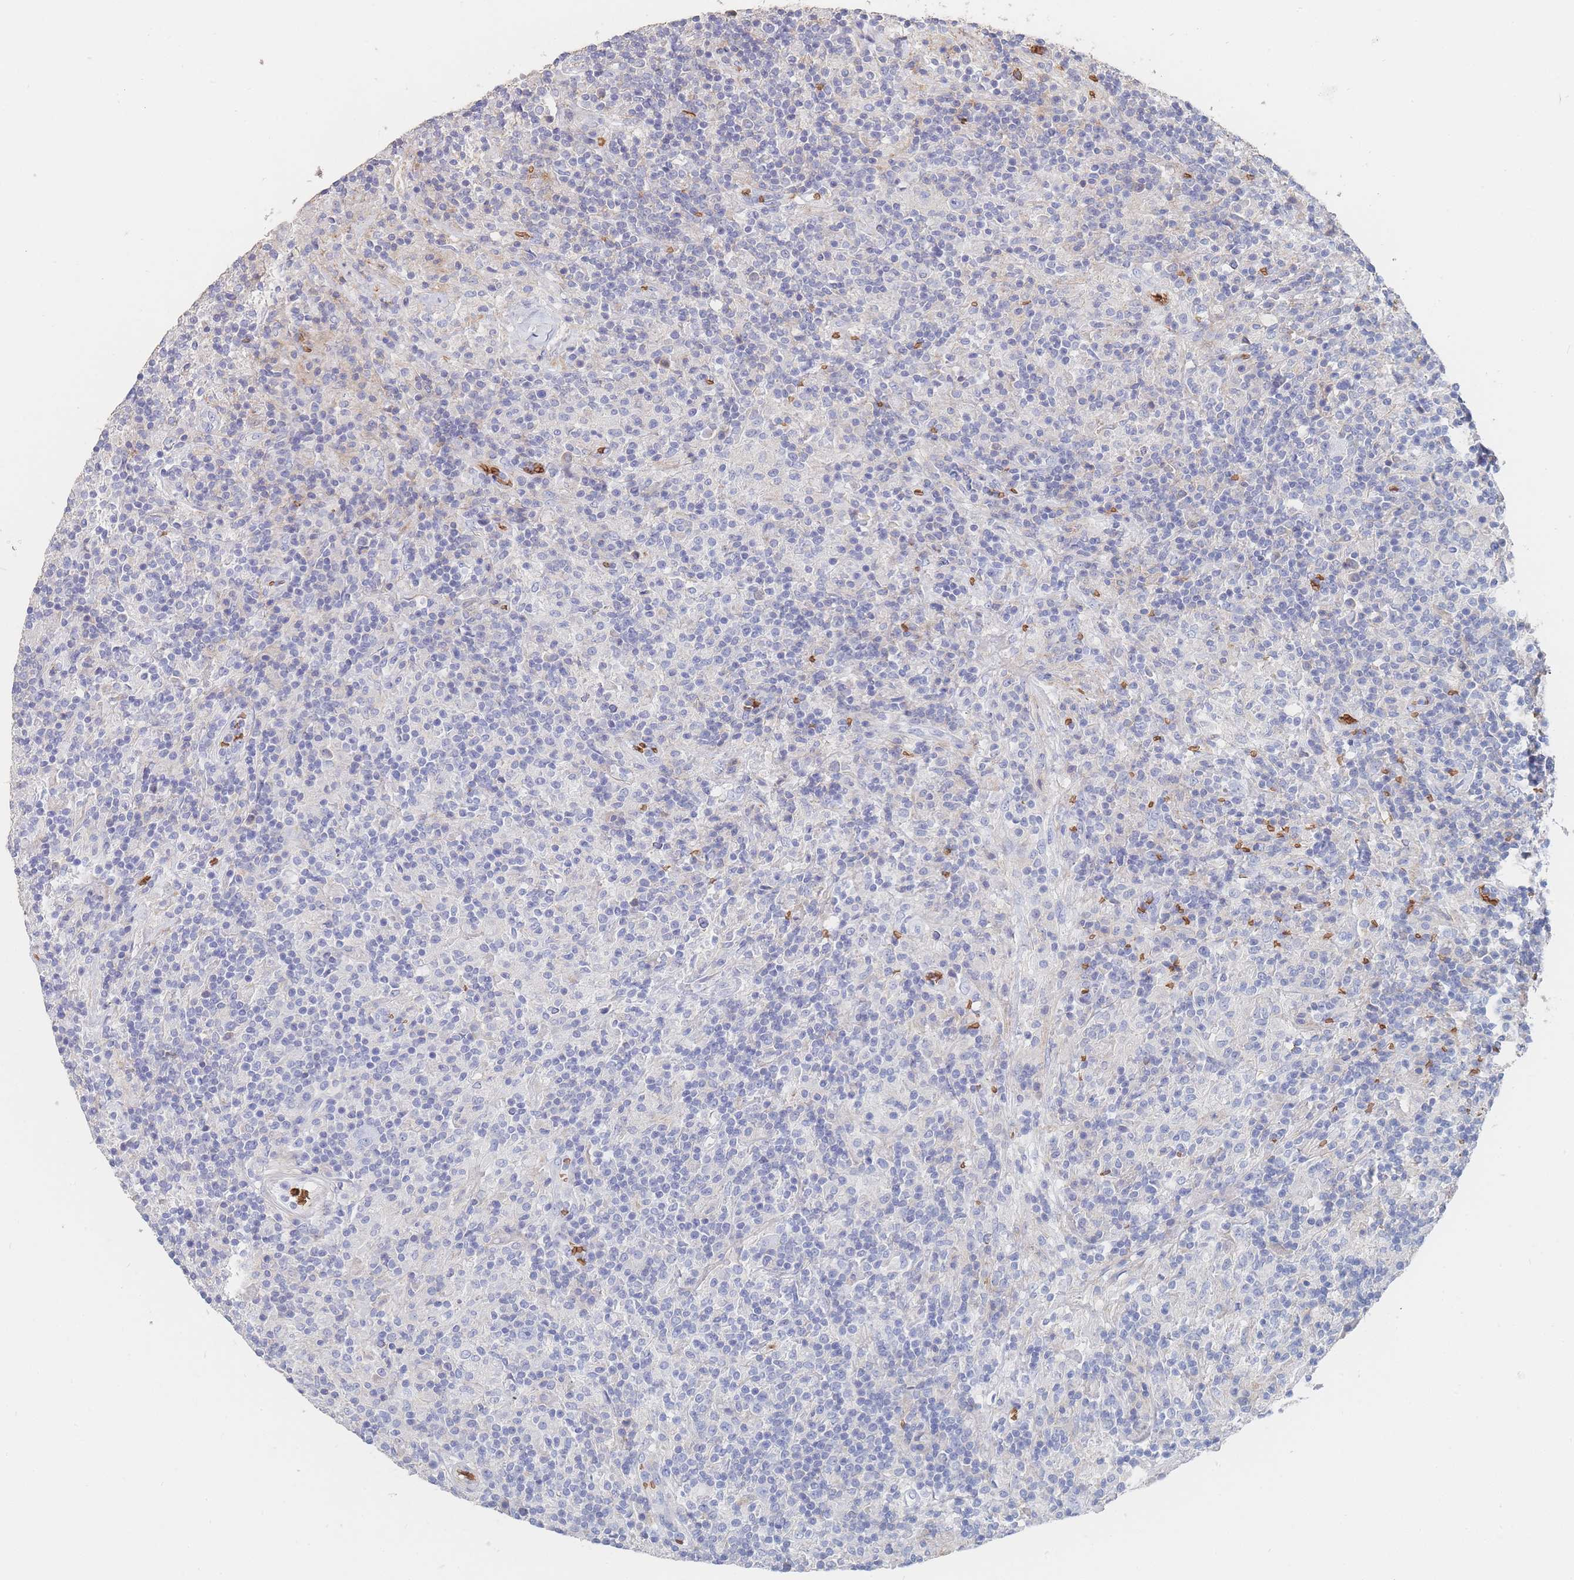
{"staining": {"intensity": "negative", "quantity": "none", "location": "none"}, "tissue": "lymphoma", "cell_type": "Tumor cells", "image_type": "cancer", "snomed": [{"axis": "morphology", "description": "Hodgkin's disease, NOS"}, {"axis": "topography", "description": "Lymph node"}], "caption": "Tumor cells show no significant protein positivity in Hodgkin's disease. (Brightfield microscopy of DAB (3,3'-diaminobenzidine) IHC at high magnification).", "gene": "SLC2A1", "patient": {"sex": "male", "age": 70}}